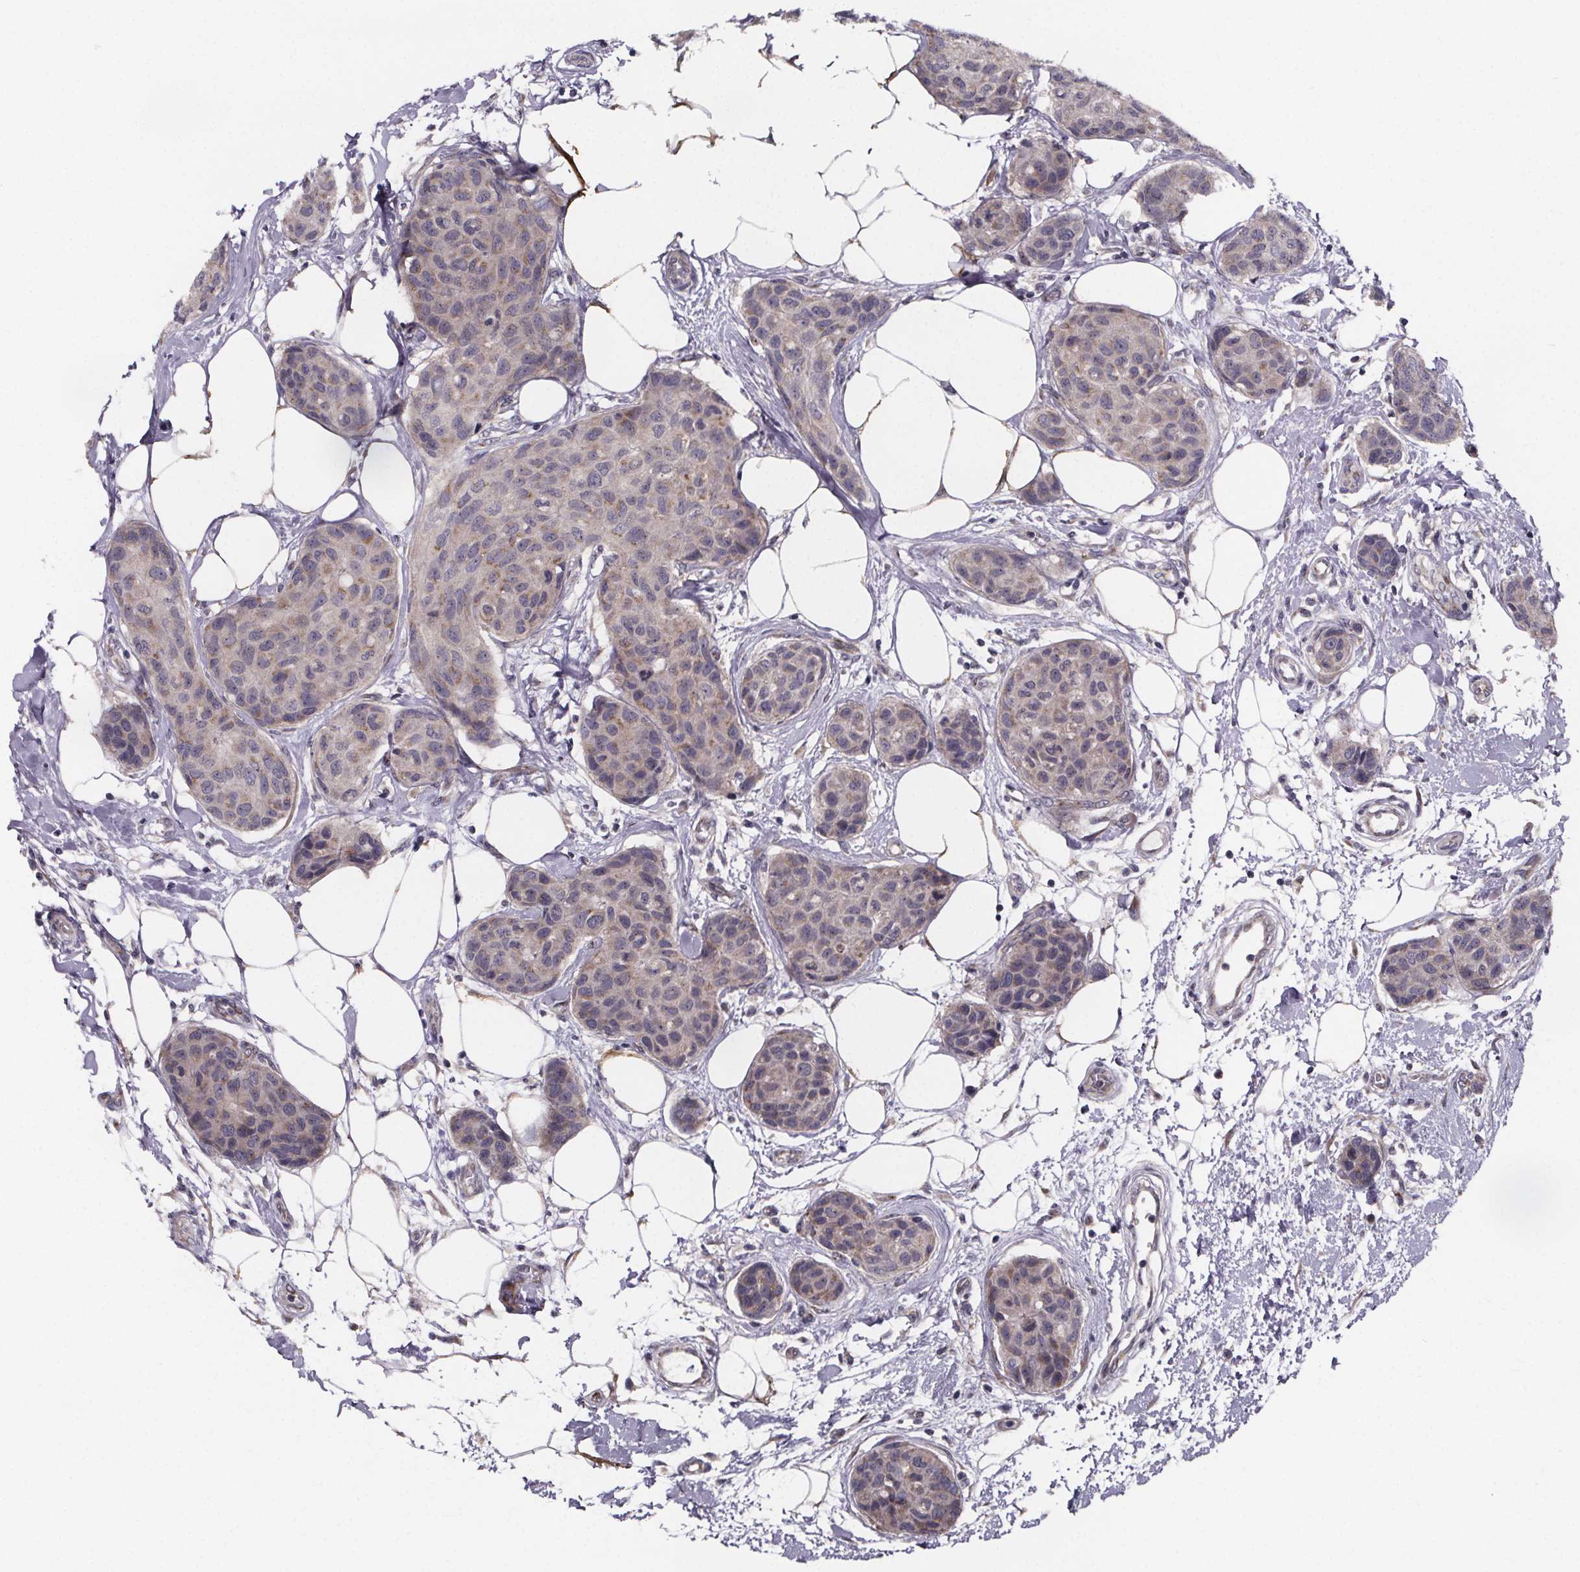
{"staining": {"intensity": "negative", "quantity": "none", "location": "none"}, "tissue": "breast cancer", "cell_type": "Tumor cells", "image_type": "cancer", "snomed": [{"axis": "morphology", "description": "Duct carcinoma"}, {"axis": "topography", "description": "Breast"}], "caption": "Tumor cells are negative for brown protein staining in intraductal carcinoma (breast).", "gene": "NDST1", "patient": {"sex": "female", "age": 80}}